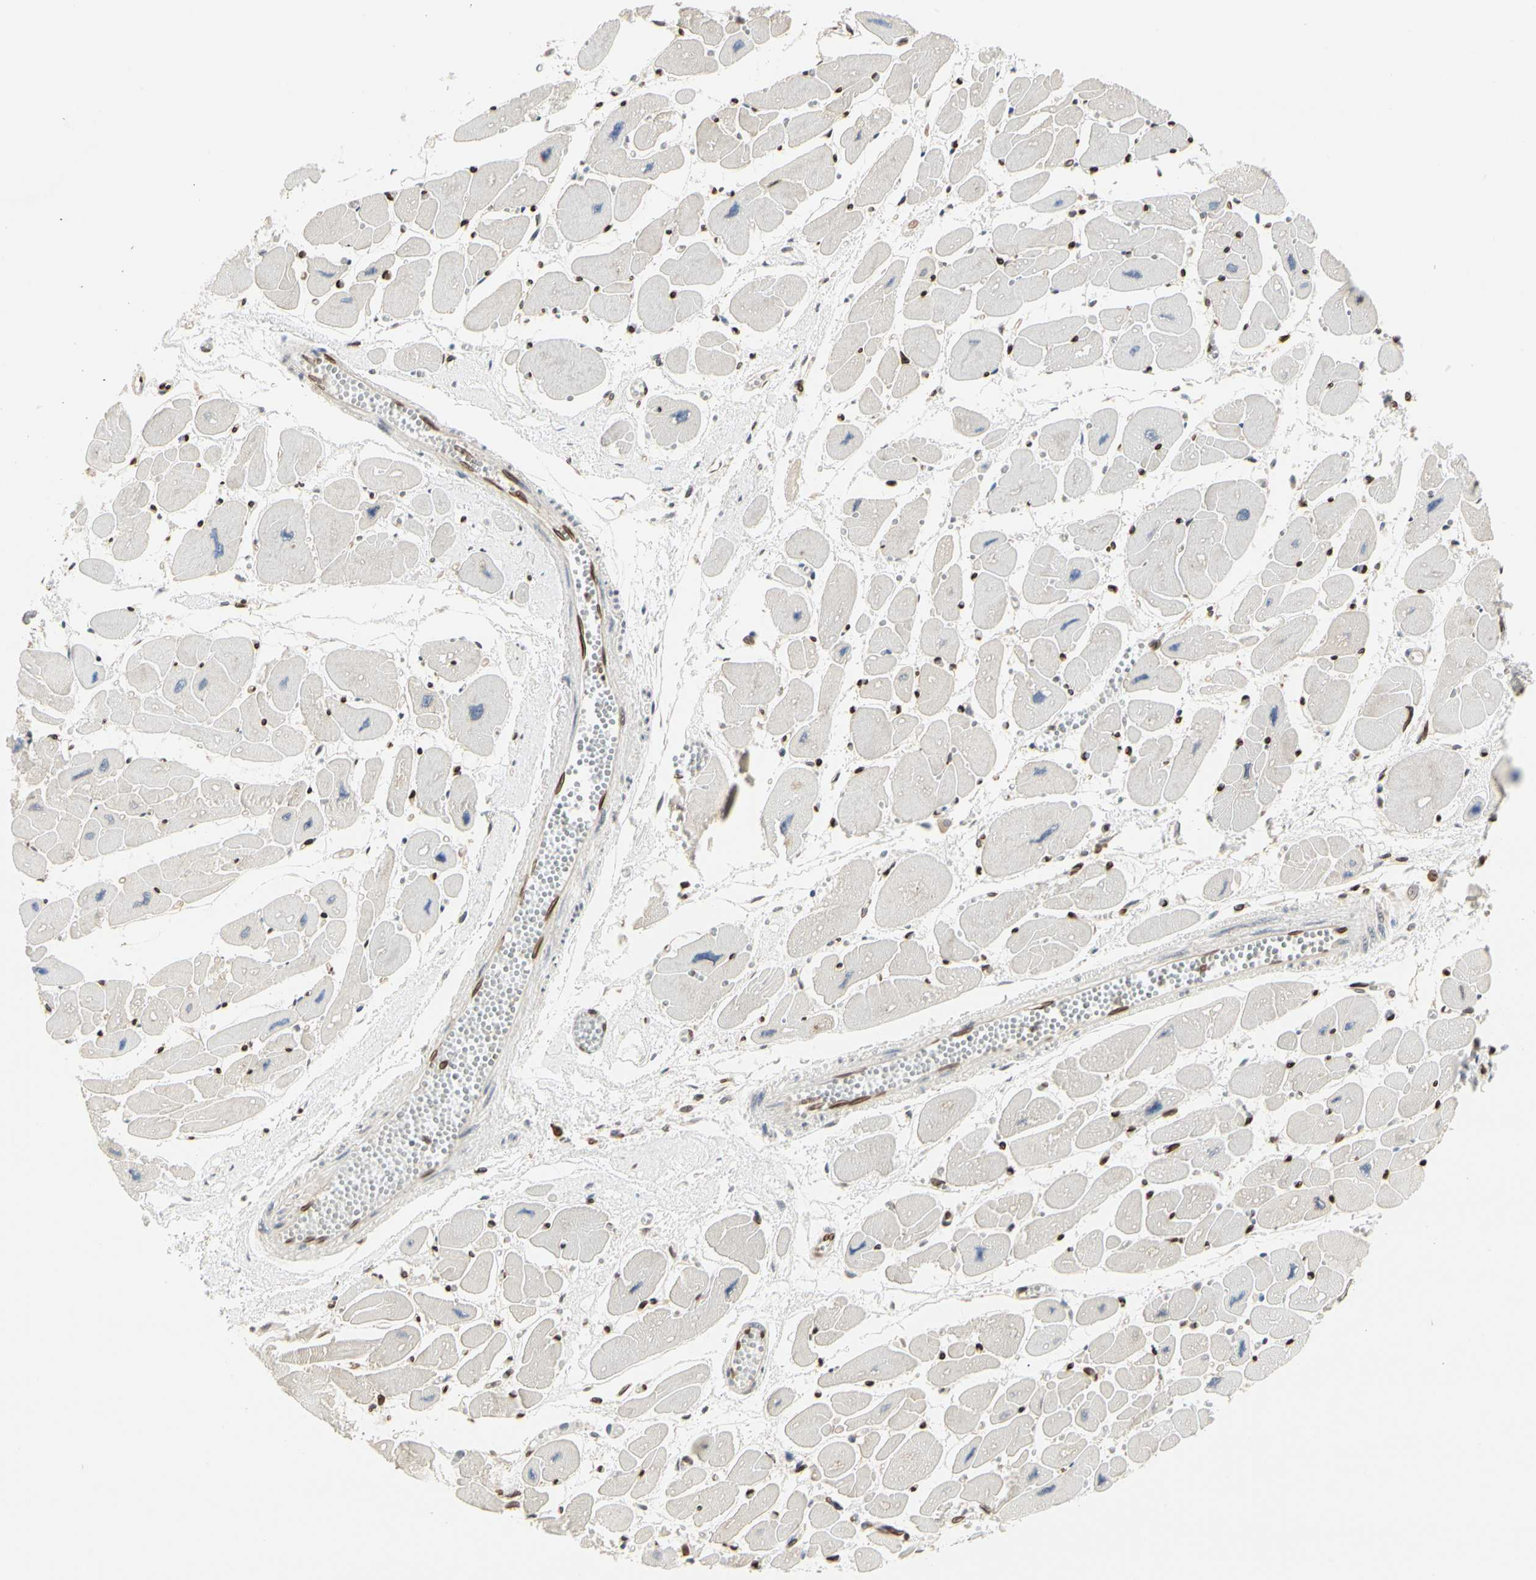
{"staining": {"intensity": "negative", "quantity": "none", "location": "none"}, "tissue": "heart muscle", "cell_type": "Cardiomyocytes", "image_type": "normal", "snomed": [{"axis": "morphology", "description": "Normal tissue, NOS"}, {"axis": "topography", "description": "Heart"}], "caption": "Cardiomyocytes show no significant positivity in normal heart muscle.", "gene": "TMPO", "patient": {"sex": "female", "age": 54}}